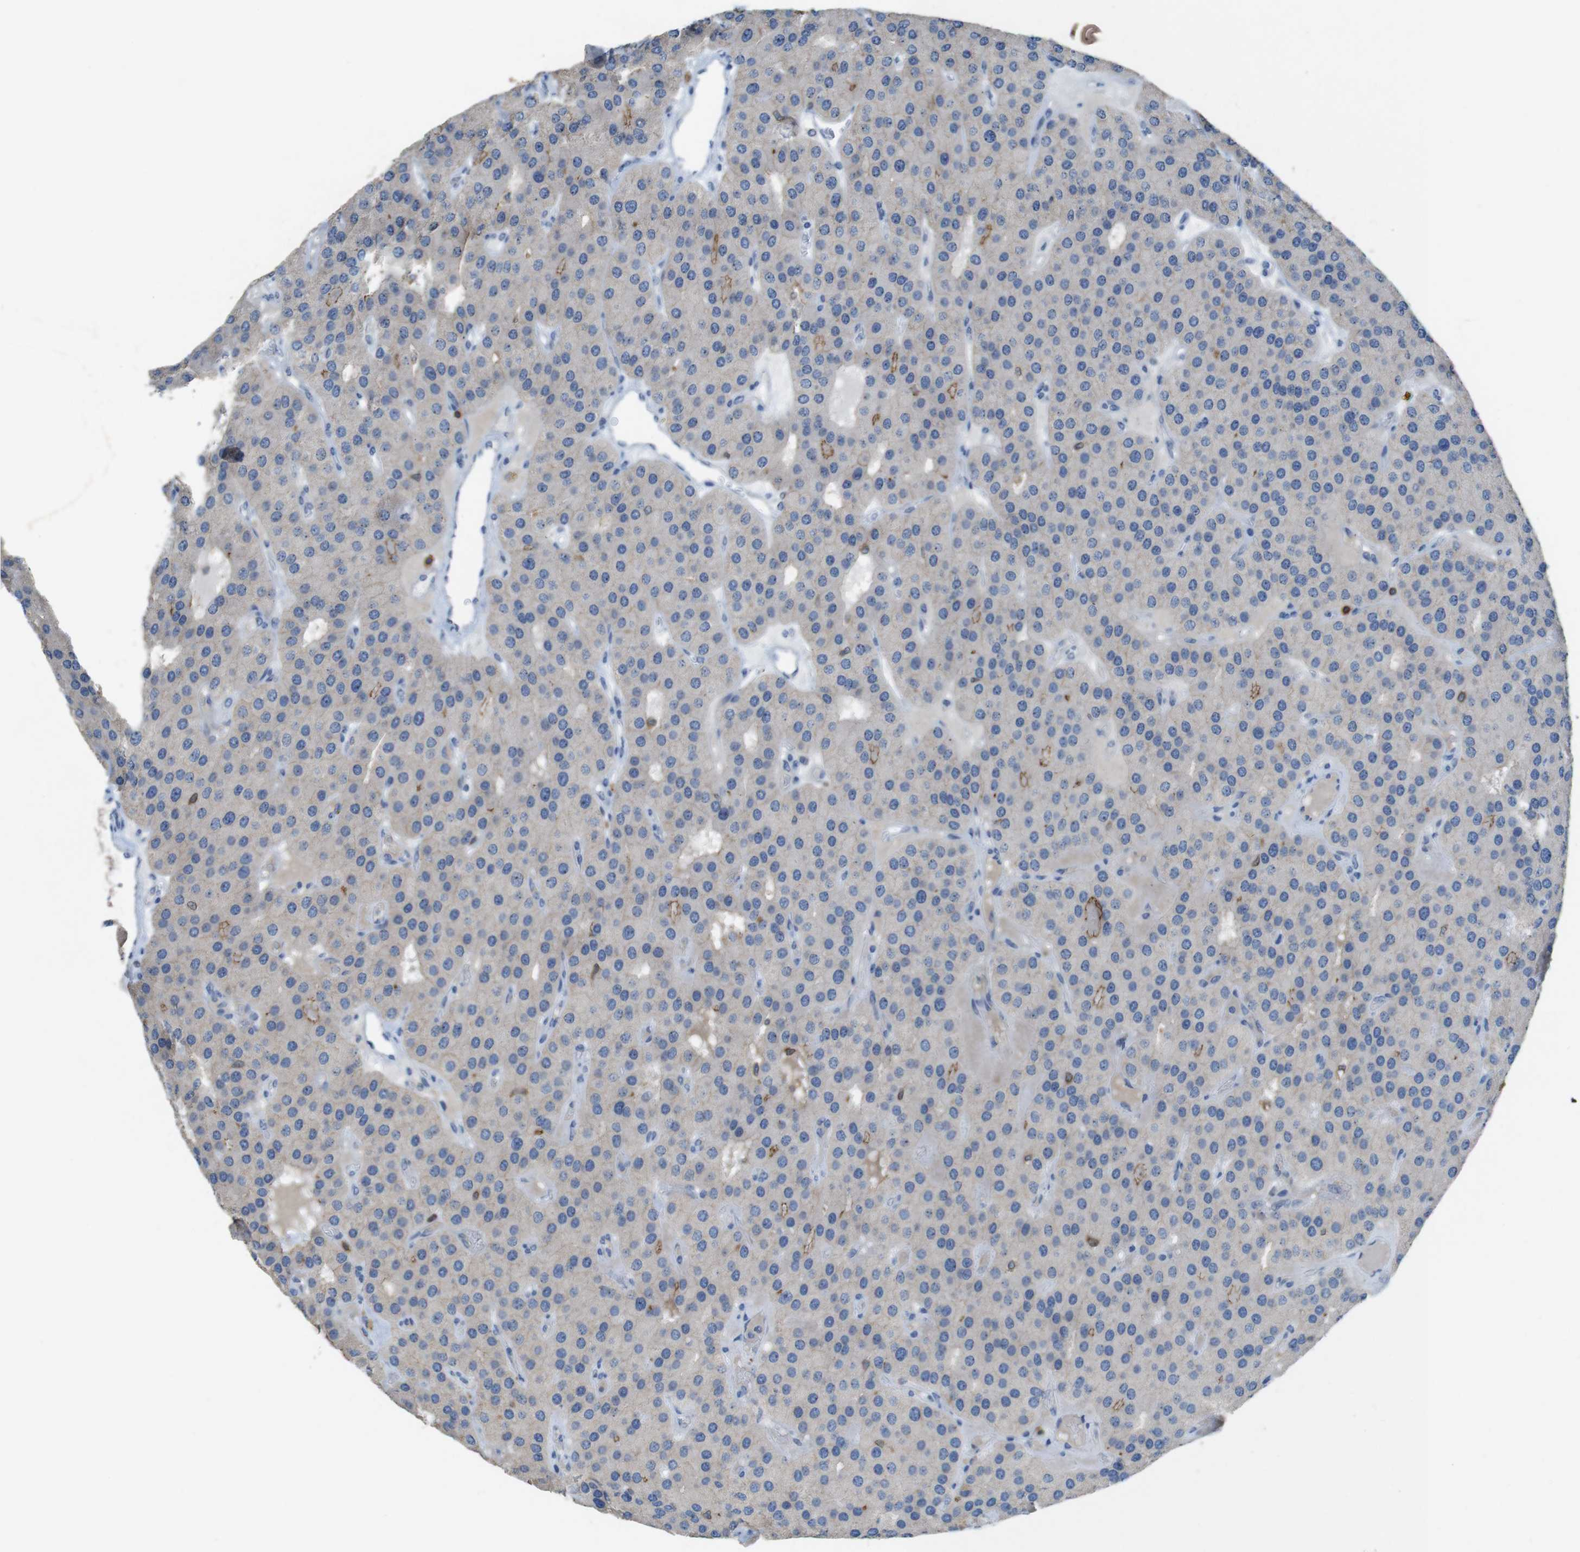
{"staining": {"intensity": "moderate", "quantity": "25%-75%", "location": "cytoplasmic/membranous"}, "tissue": "parathyroid gland", "cell_type": "Glandular cells", "image_type": "normal", "snomed": [{"axis": "morphology", "description": "Normal tissue, NOS"}, {"axis": "morphology", "description": "Adenoma, NOS"}, {"axis": "topography", "description": "Parathyroid gland"}], "caption": "Immunohistochemical staining of benign human parathyroid gland reveals moderate cytoplasmic/membranous protein staining in approximately 25%-75% of glandular cells.", "gene": "TJP3", "patient": {"sex": "female", "age": 86}}